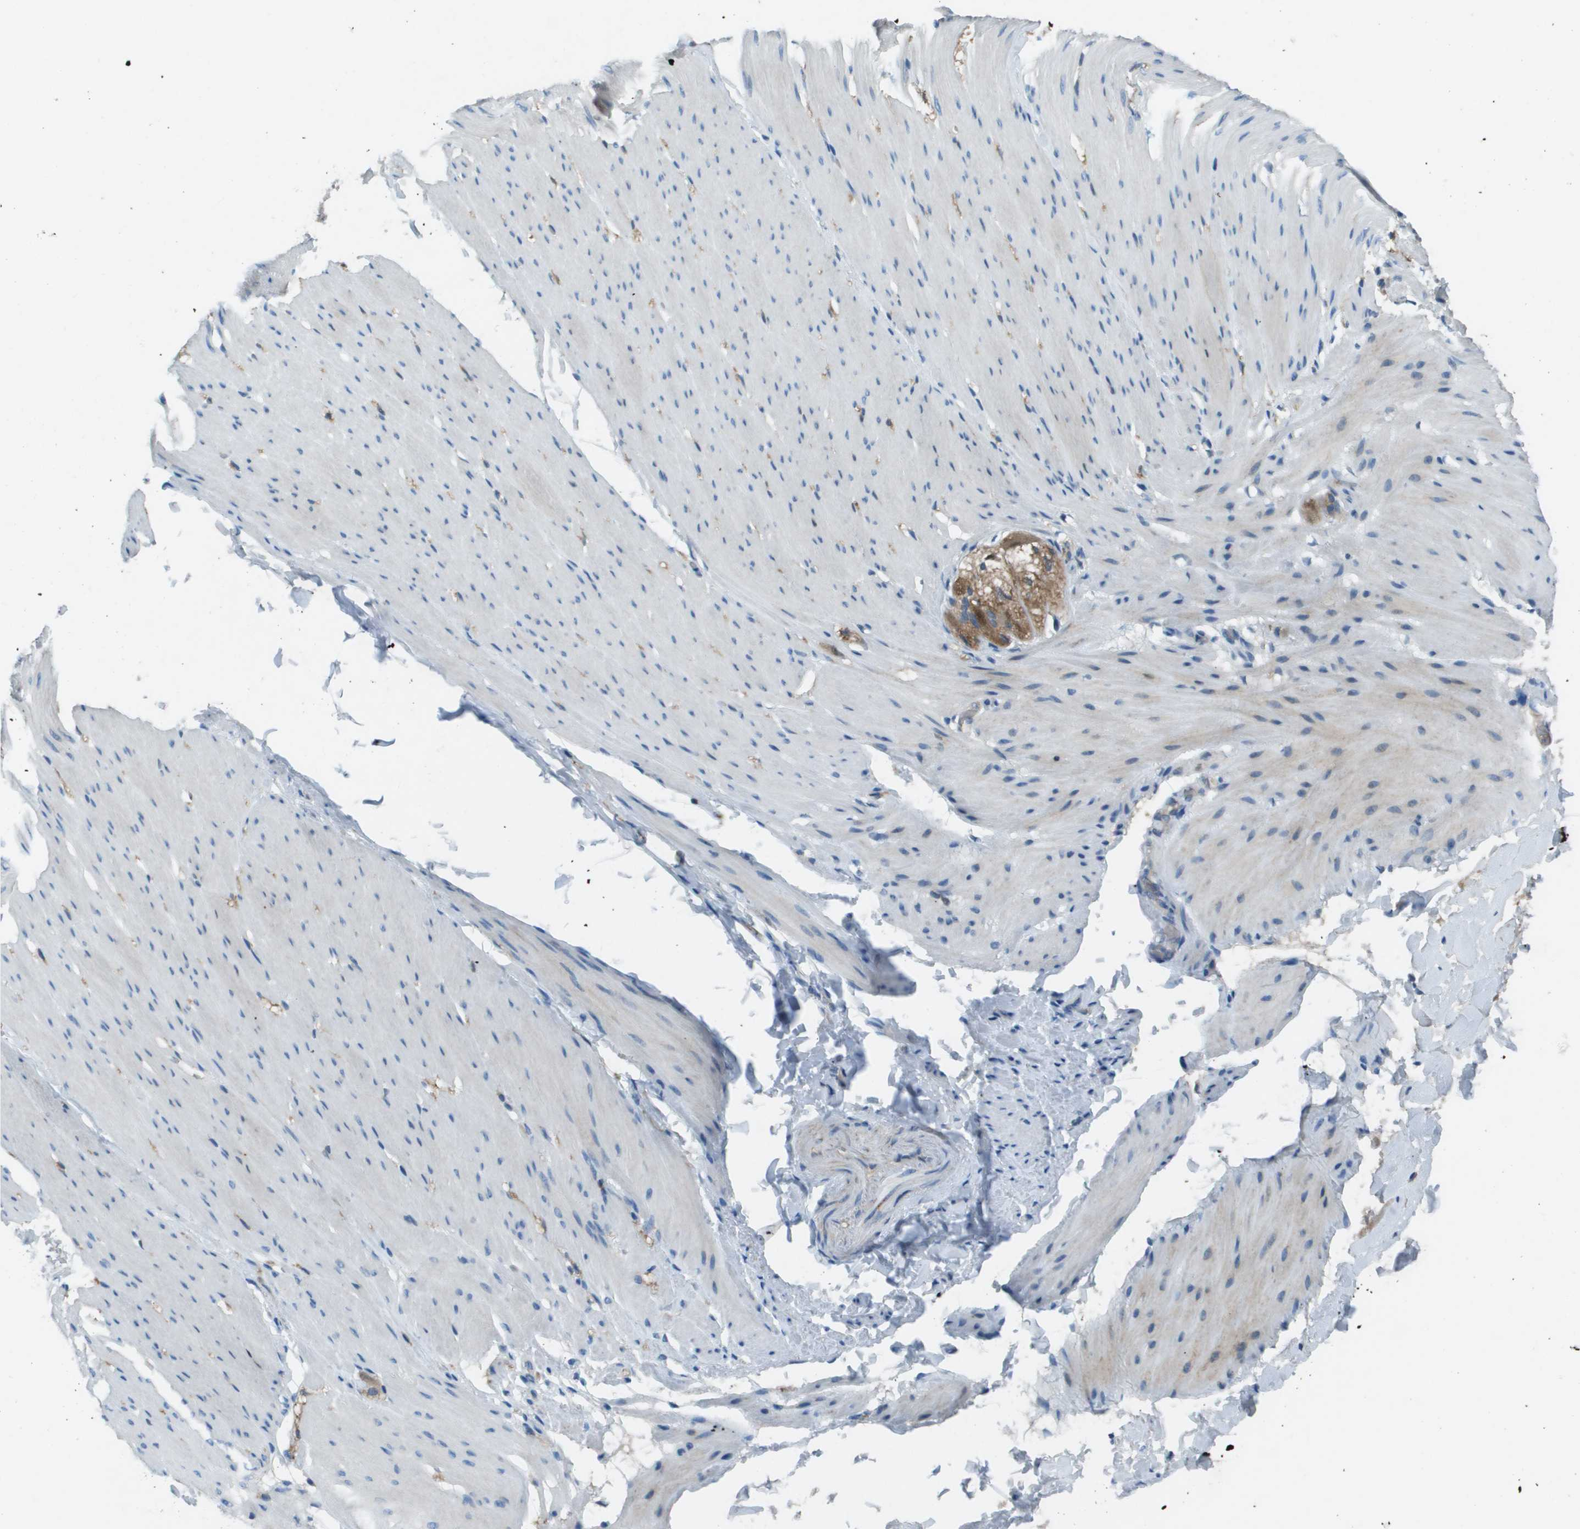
{"staining": {"intensity": "negative", "quantity": "none", "location": "none"}, "tissue": "smooth muscle", "cell_type": "Smooth muscle cells", "image_type": "normal", "snomed": [{"axis": "morphology", "description": "Normal tissue, NOS"}, {"axis": "topography", "description": "Smooth muscle"}, {"axis": "topography", "description": "Colon"}], "caption": "The photomicrograph demonstrates no staining of smooth muscle cells in unremarkable smooth muscle. (Immunohistochemistry, brightfield microscopy, high magnification).", "gene": "CAMK4", "patient": {"sex": "male", "age": 67}}